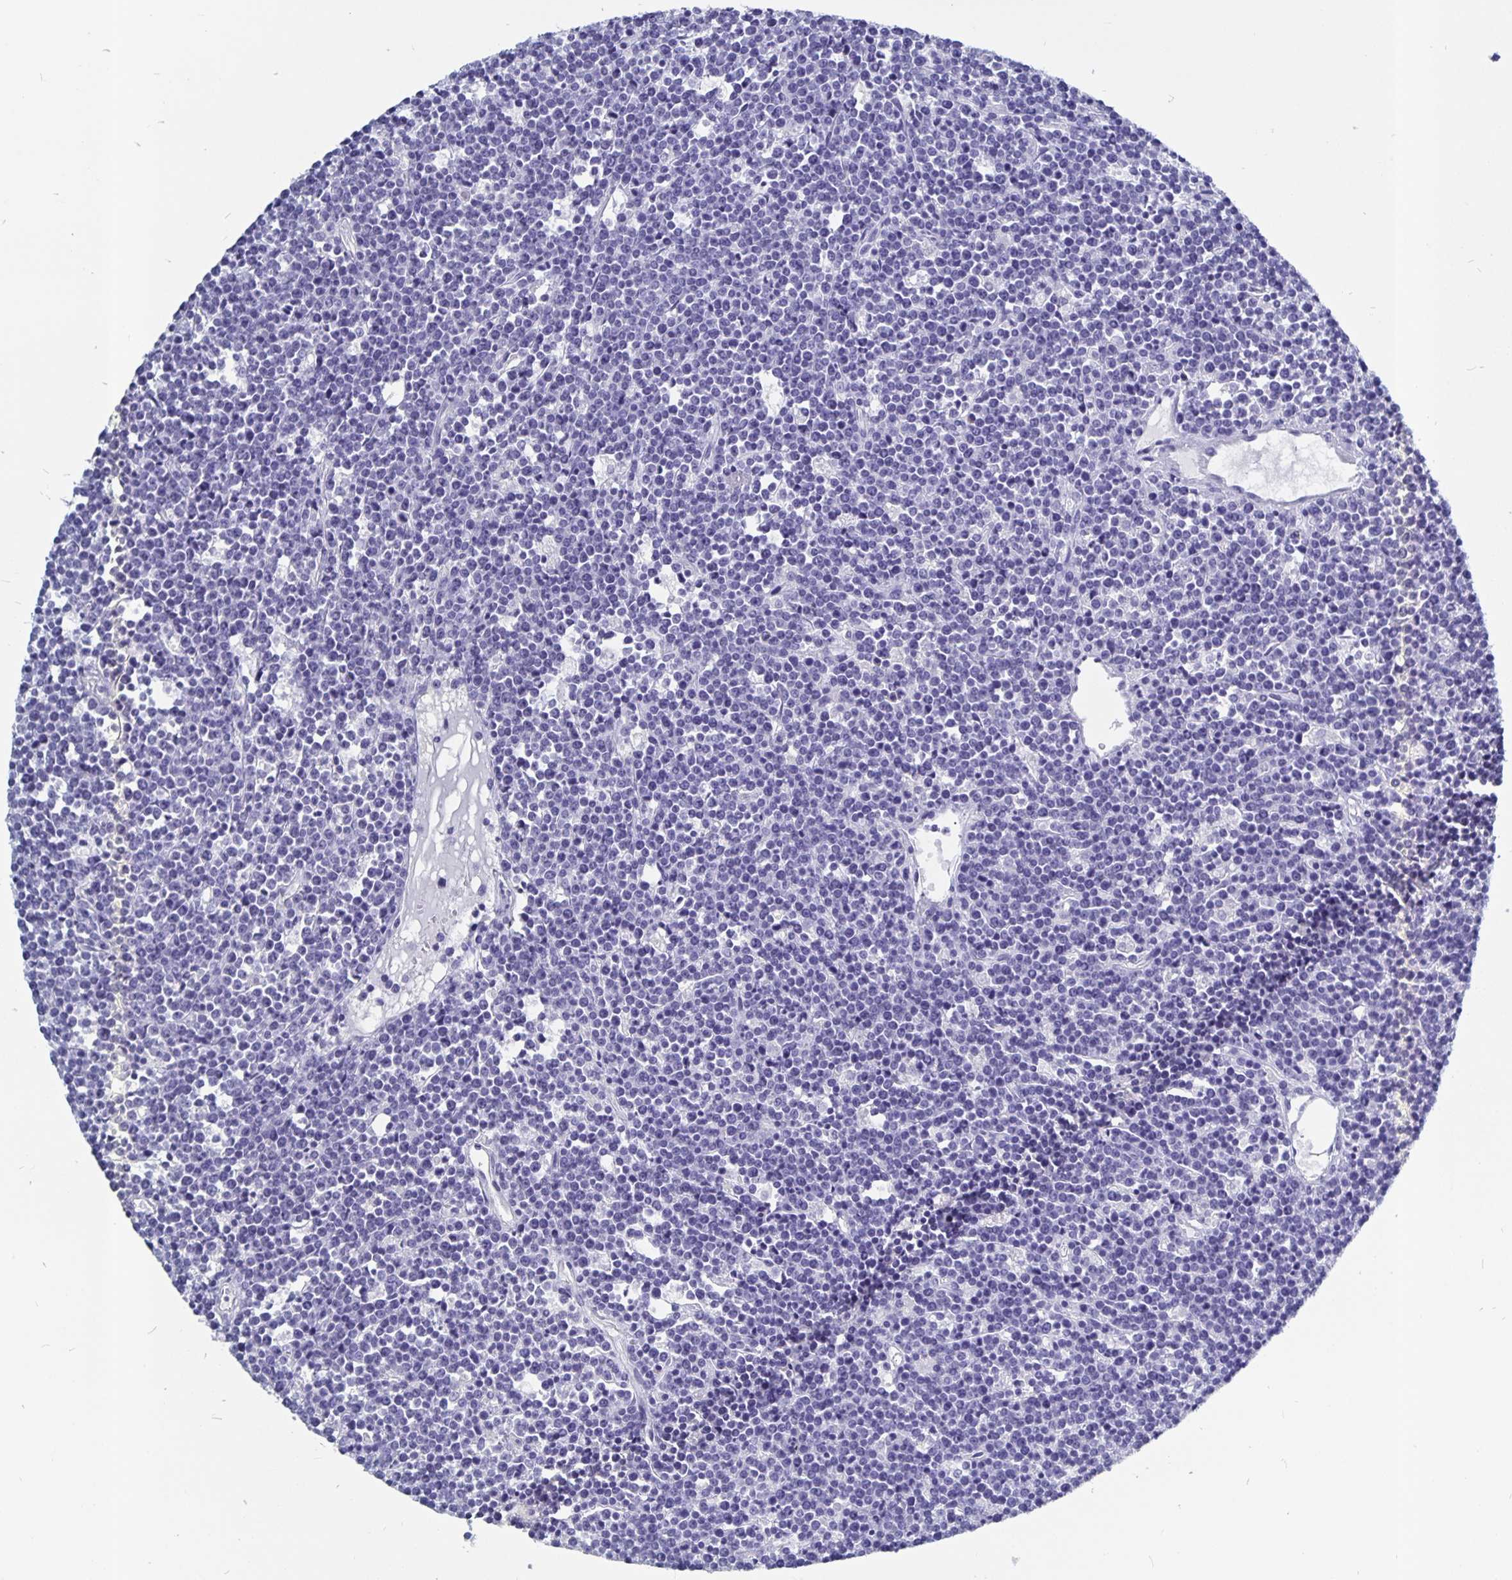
{"staining": {"intensity": "negative", "quantity": "none", "location": "none"}, "tissue": "lymphoma", "cell_type": "Tumor cells", "image_type": "cancer", "snomed": [{"axis": "morphology", "description": "Malignant lymphoma, non-Hodgkin's type, High grade"}, {"axis": "topography", "description": "Ovary"}], "caption": "Lymphoma was stained to show a protein in brown. There is no significant staining in tumor cells.", "gene": "ODF3B", "patient": {"sex": "female", "age": 56}}